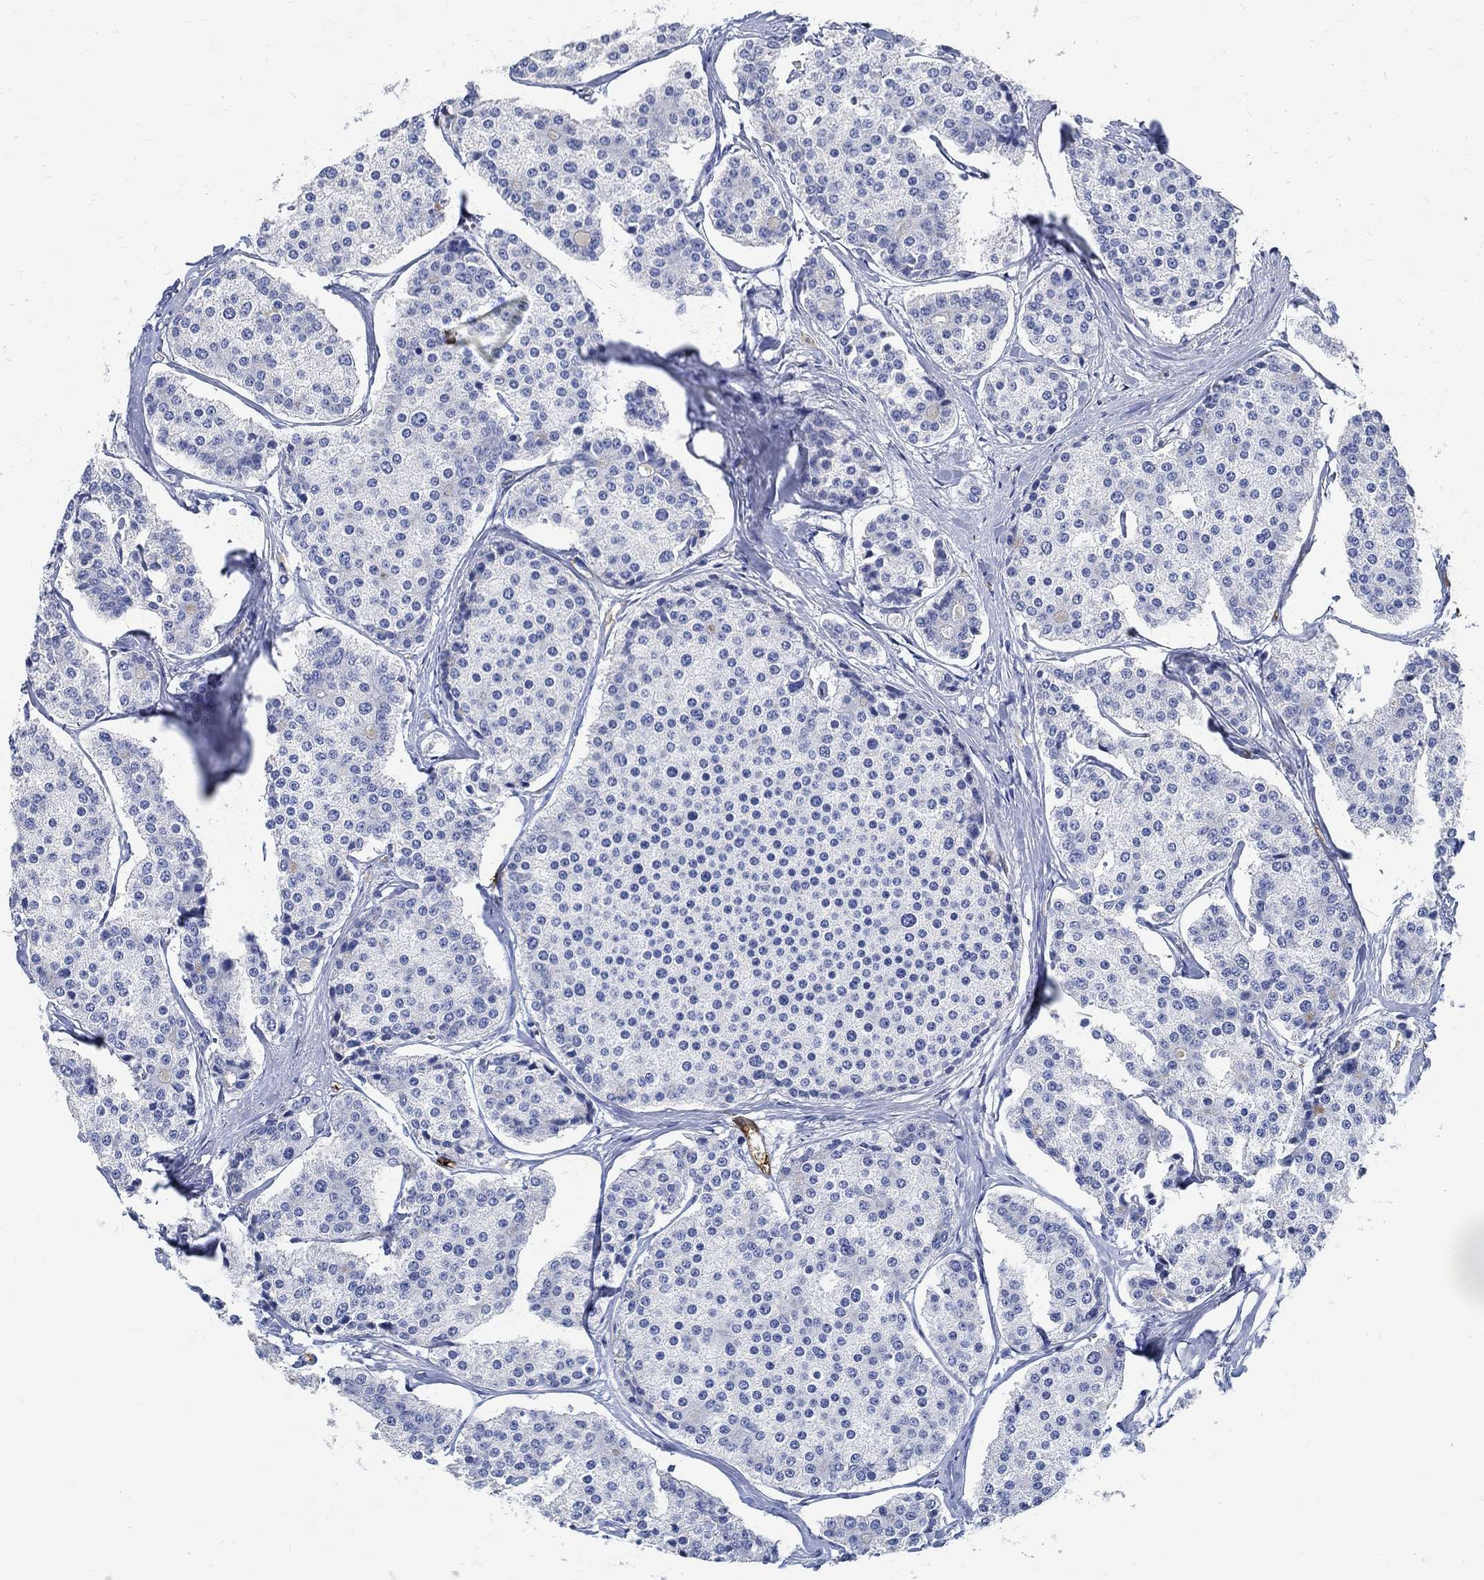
{"staining": {"intensity": "negative", "quantity": "none", "location": "none"}, "tissue": "carcinoid", "cell_type": "Tumor cells", "image_type": "cancer", "snomed": [{"axis": "morphology", "description": "Carcinoid, malignant, NOS"}, {"axis": "topography", "description": "Small intestine"}], "caption": "Carcinoid was stained to show a protein in brown. There is no significant positivity in tumor cells.", "gene": "PRX", "patient": {"sex": "female", "age": 65}}